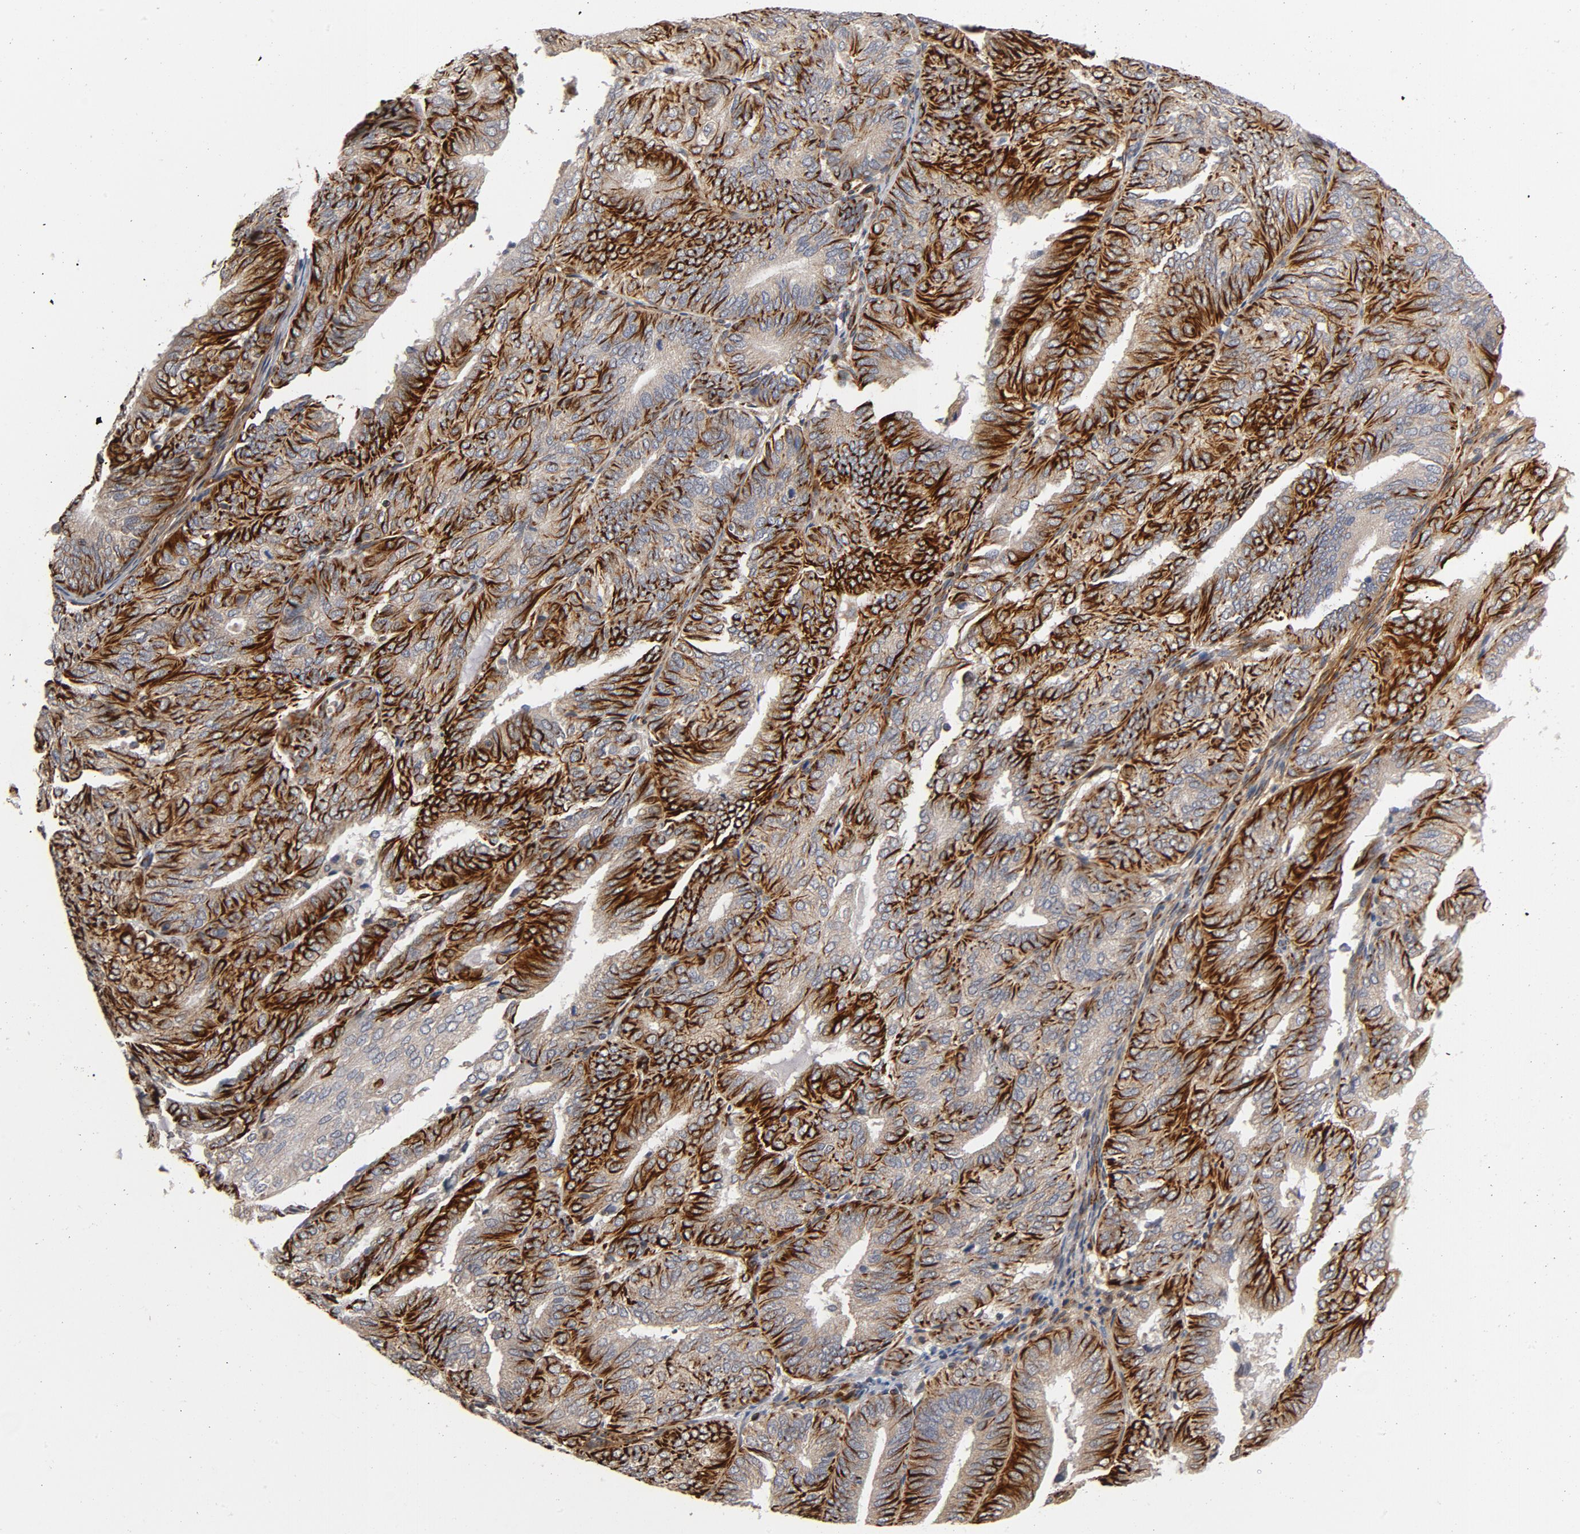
{"staining": {"intensity": "strong", "quantity": ">75%", "location": "cytoplasmic/membranous"}, "tissue": "endometrial cancer", "cell_type": "Tumor cells", "image_type": "cancer", "snomed": [{"axis": "morphology", "description": "Adenocarcinoma, NOS"}, {"axis": "topography", "description": "Endometrium"}], "caption": "Endometrial cancer was stained to show a protein in brown. There is high levels of strong cytoplasmic/membranous positivity in about >75% of tumor cells. Nuclei are stained in blue.", "gene": "FAM118A", "patient": {"sex": "female", "age": 59}}